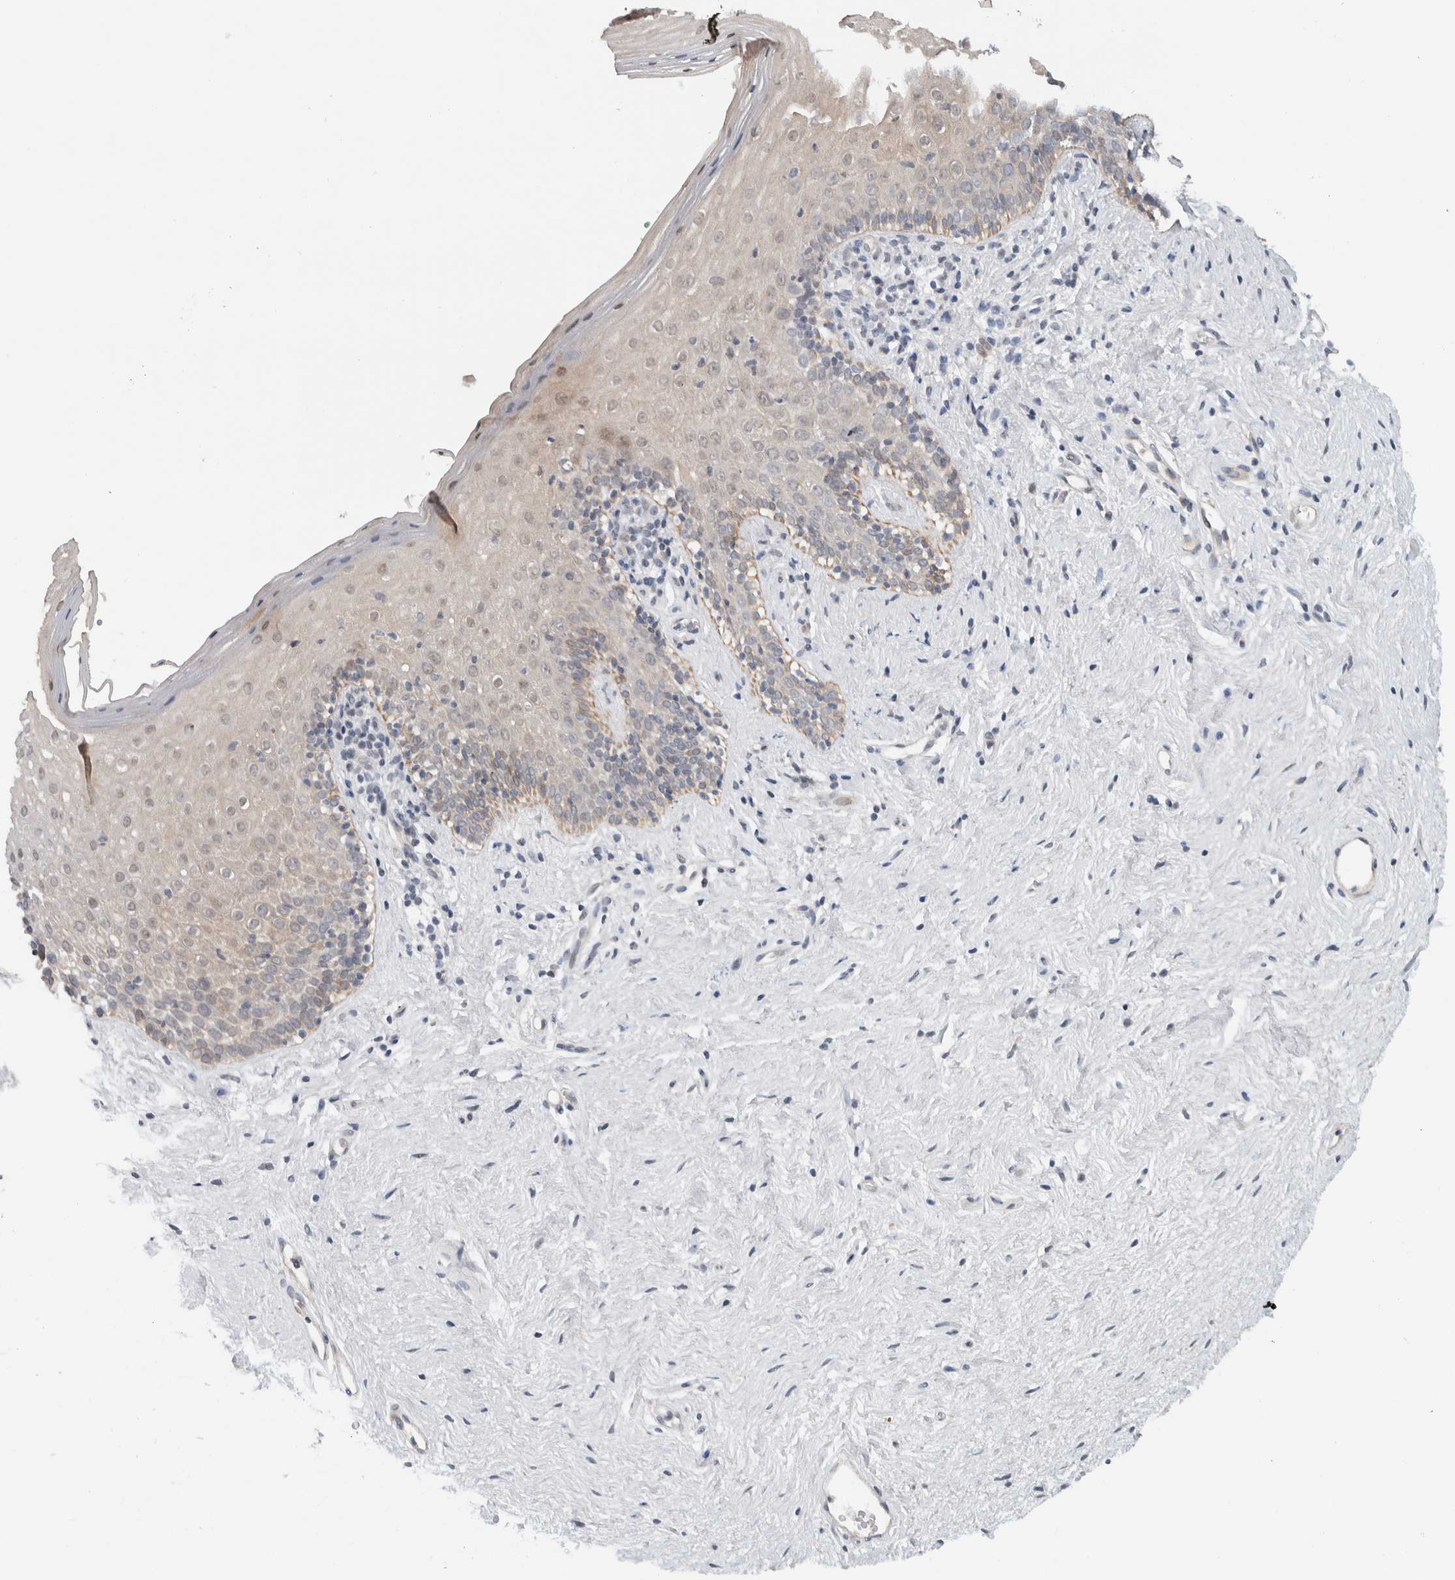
{"staining": {"intensity": "moderate", "quantity": "<25%", "location": "nuclear"}, "tissue": "vagina", "cell_type": "Squamous epithelial cells", "image_type": "normal", "snomed": [{"axis": "morphology", "description": "Normal tissue, NOS"}, {"axis": "topography", "description": "Vagina"}], "caption": "Immunohistochemistry staining of benign vagina, which exhibits low levels of moderate nuclear positivity in about <25% of squamous epithelial cells indicating moderate nuclear protein expression. The staining was performed using DAB (3,3'-diaminobenzidine) (brown) for protein detection and nuclei were counterstained in hematoxylin (blue).", "gene": "NCR3LG1", "patient": {"sex": "female", "age": 44}}